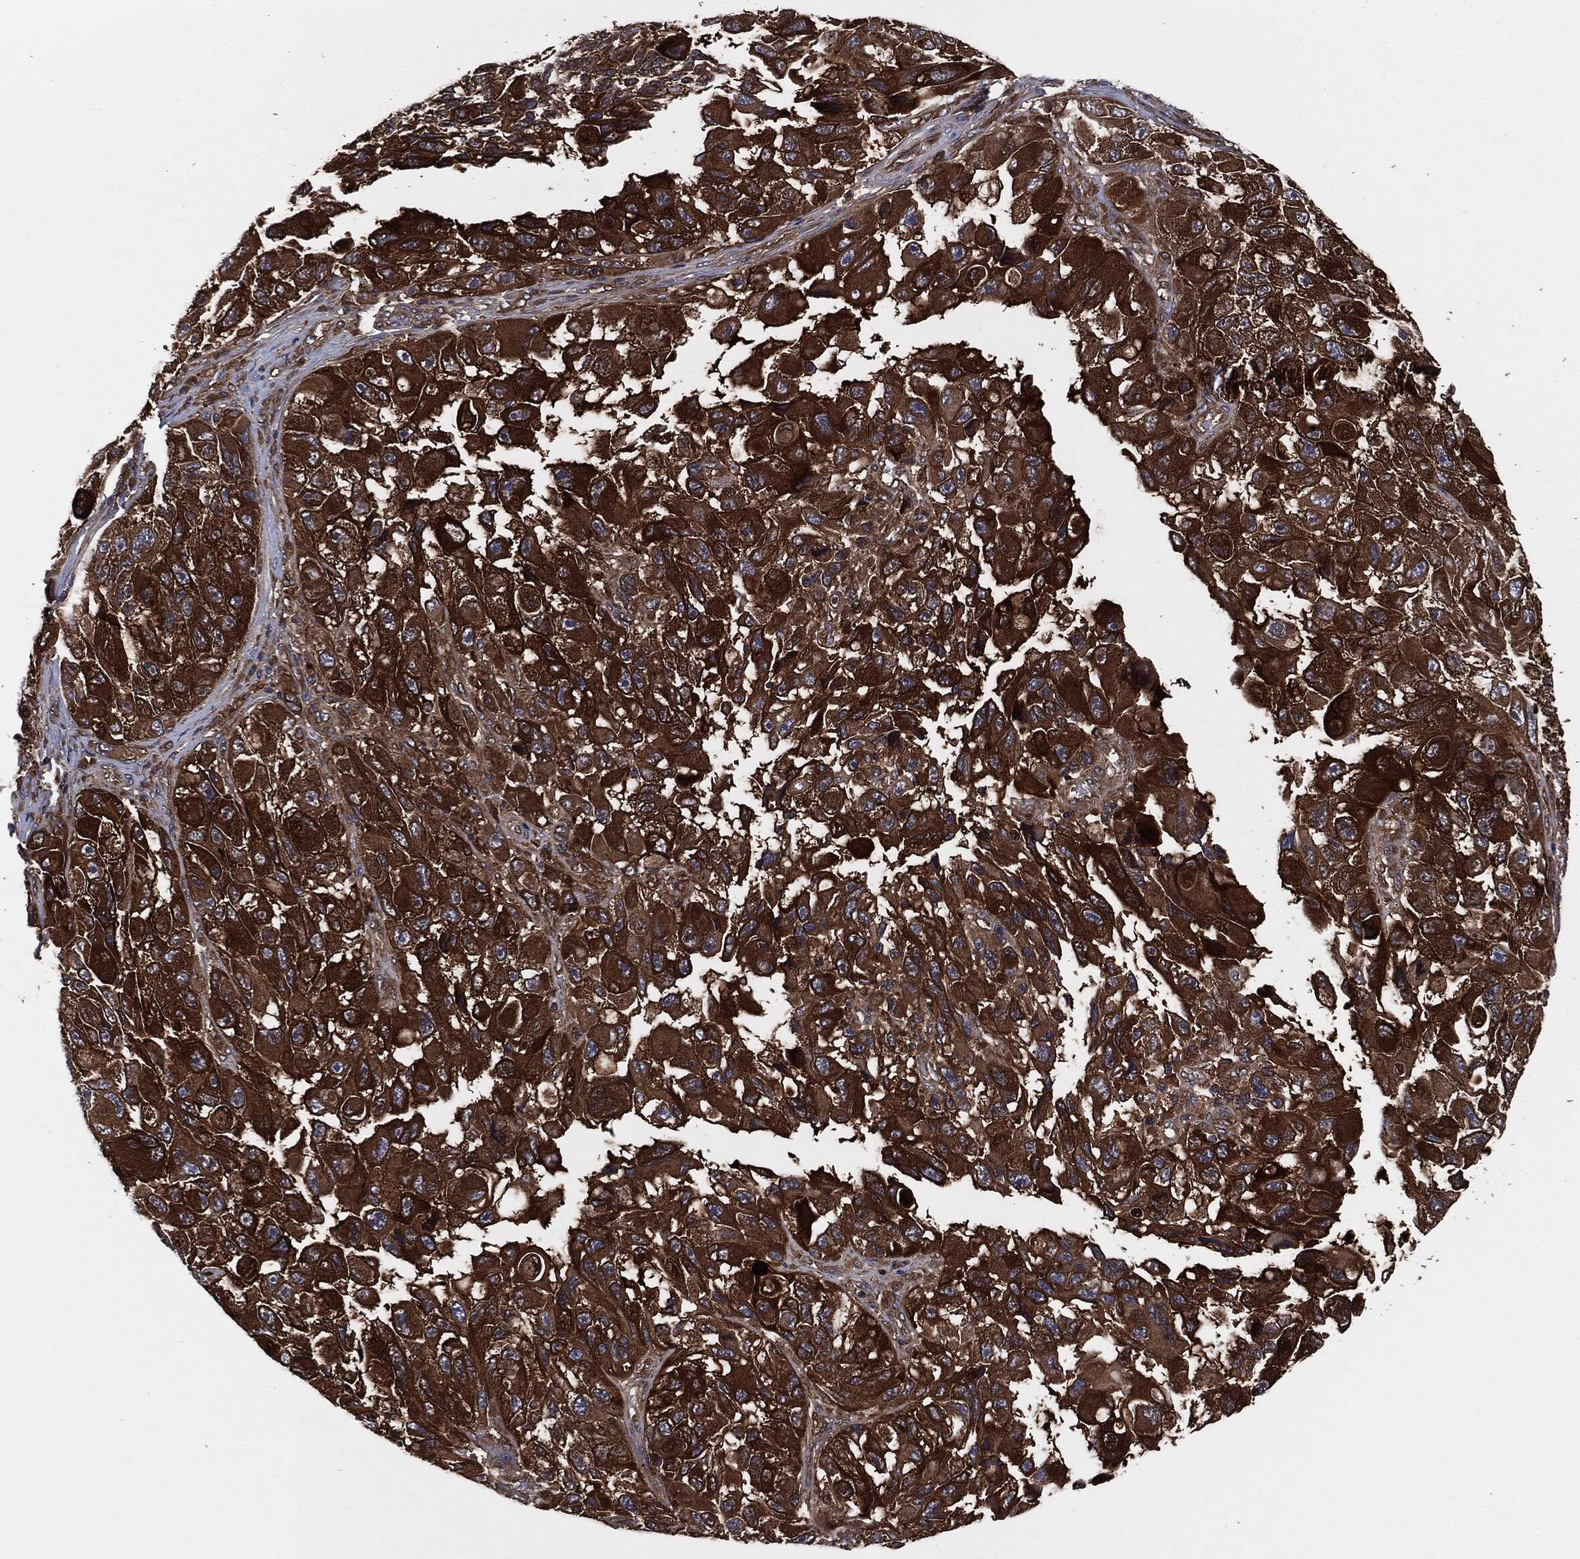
{"staining": {"intensity": "strong", "quantity": ">75%", "location": "cytoplasmic/membranous"}, "tissue": "melanoma", "cell_type": "Tumor cells", "image_type": "cancer", "snomed": [{"axis": "morphology", "description": "Malignant melanoma, NOS"}, {"axis": "topography", "description": "Skin"}], "caption": "Protein expression analysis of melanoma demonstrates strong cytoplasmic/membranous positivity in approximately >75% of tumor cells.", "gene": "XPNPEP1", "patient": {"sex": "female", "age": 73}}